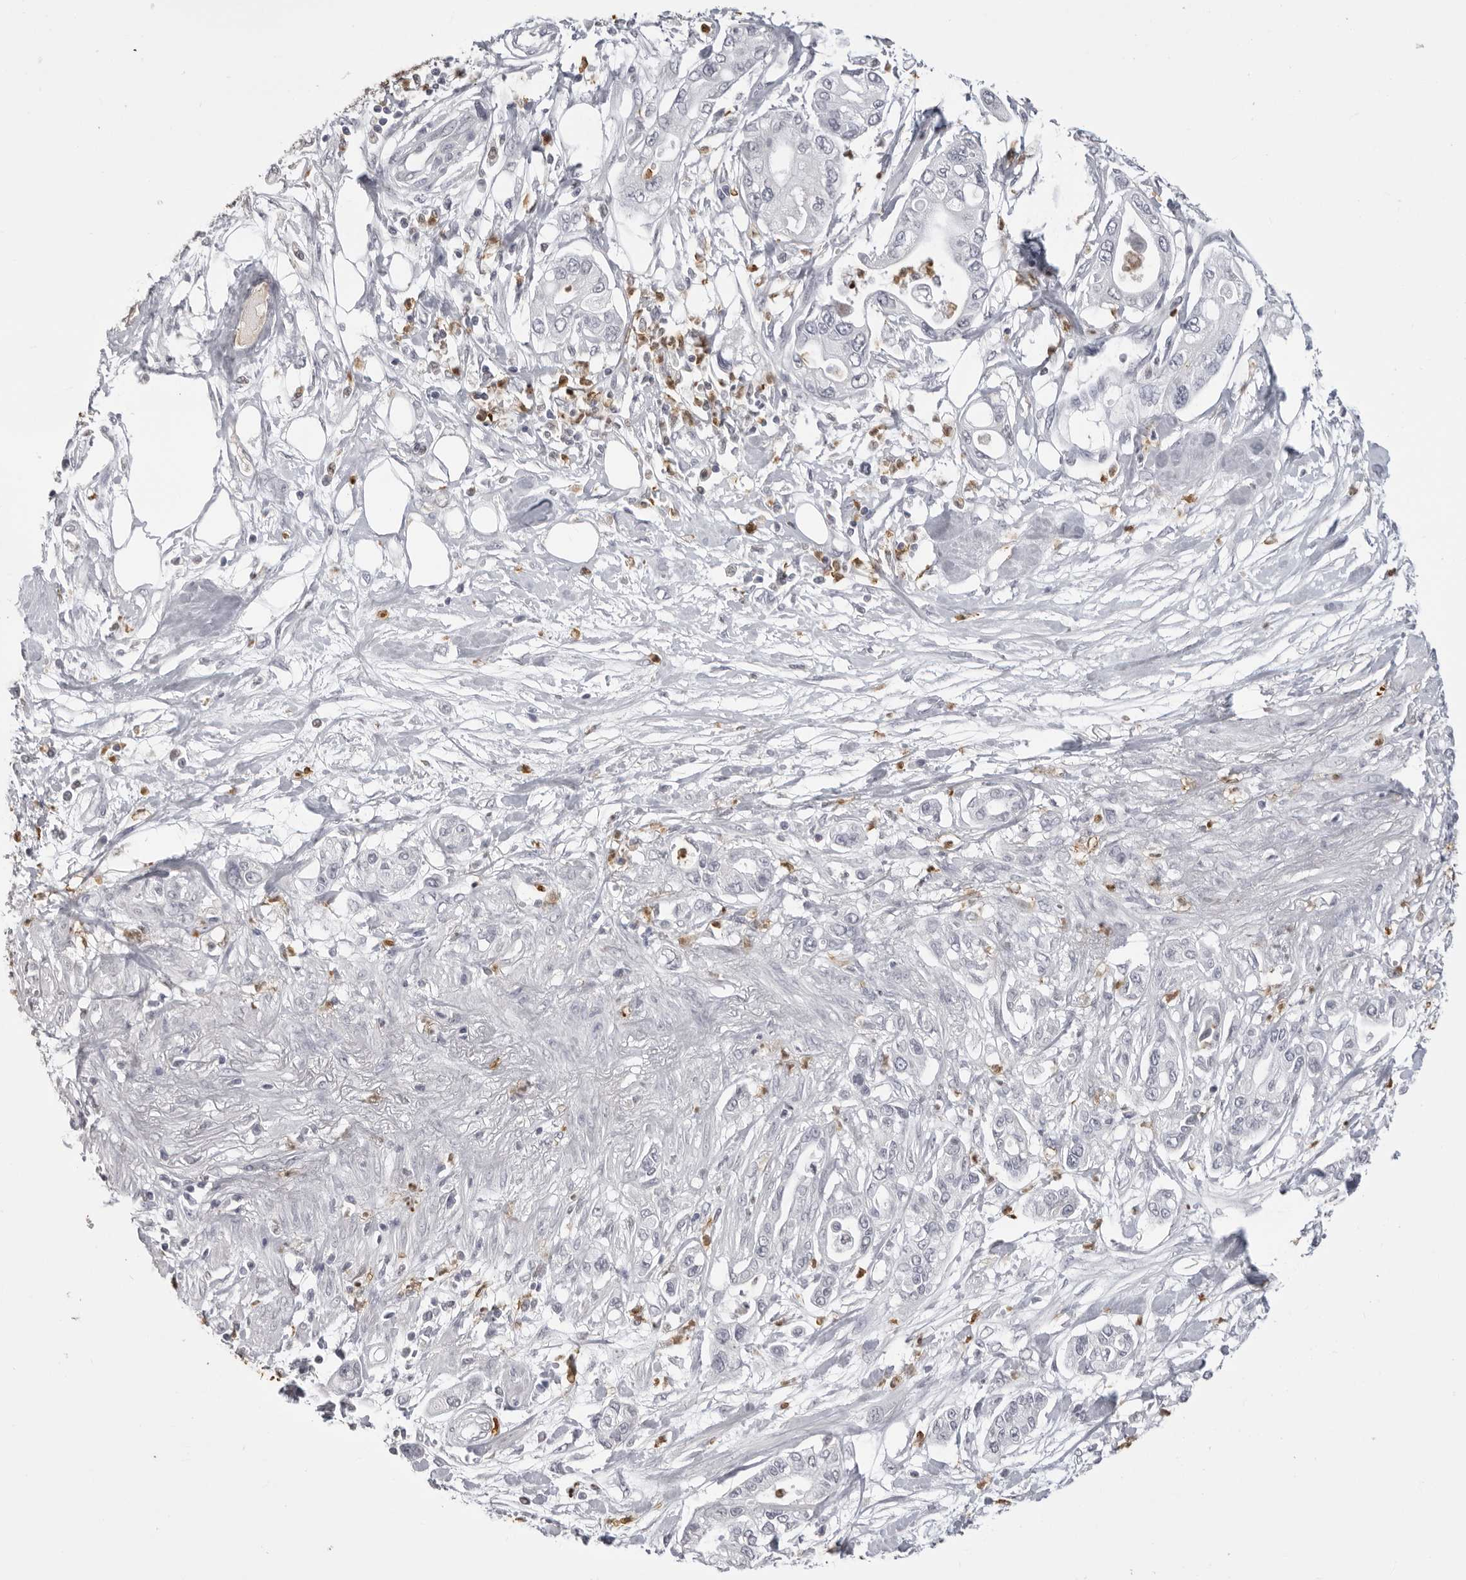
{"staining": {"intensity": "negative", "quantity": "none", "location": "none"}, "tissue": "pancreatic cancer", "cell_type": "Tumor cells", "image_type": "cancer", "snomed": [{"axis": "morphology", "description": "Adenocarcinoma, NOS"}, {"axis": "topography", "description": "Pancreas"}], "caption": "There is no significant staining in tumor cells of pancreatic cancer (adenocarcinoma). (DAB IHC with hematoxylin counter stain).", "gene": "IL31", "patient": {"sex": "male", "age": 68}}